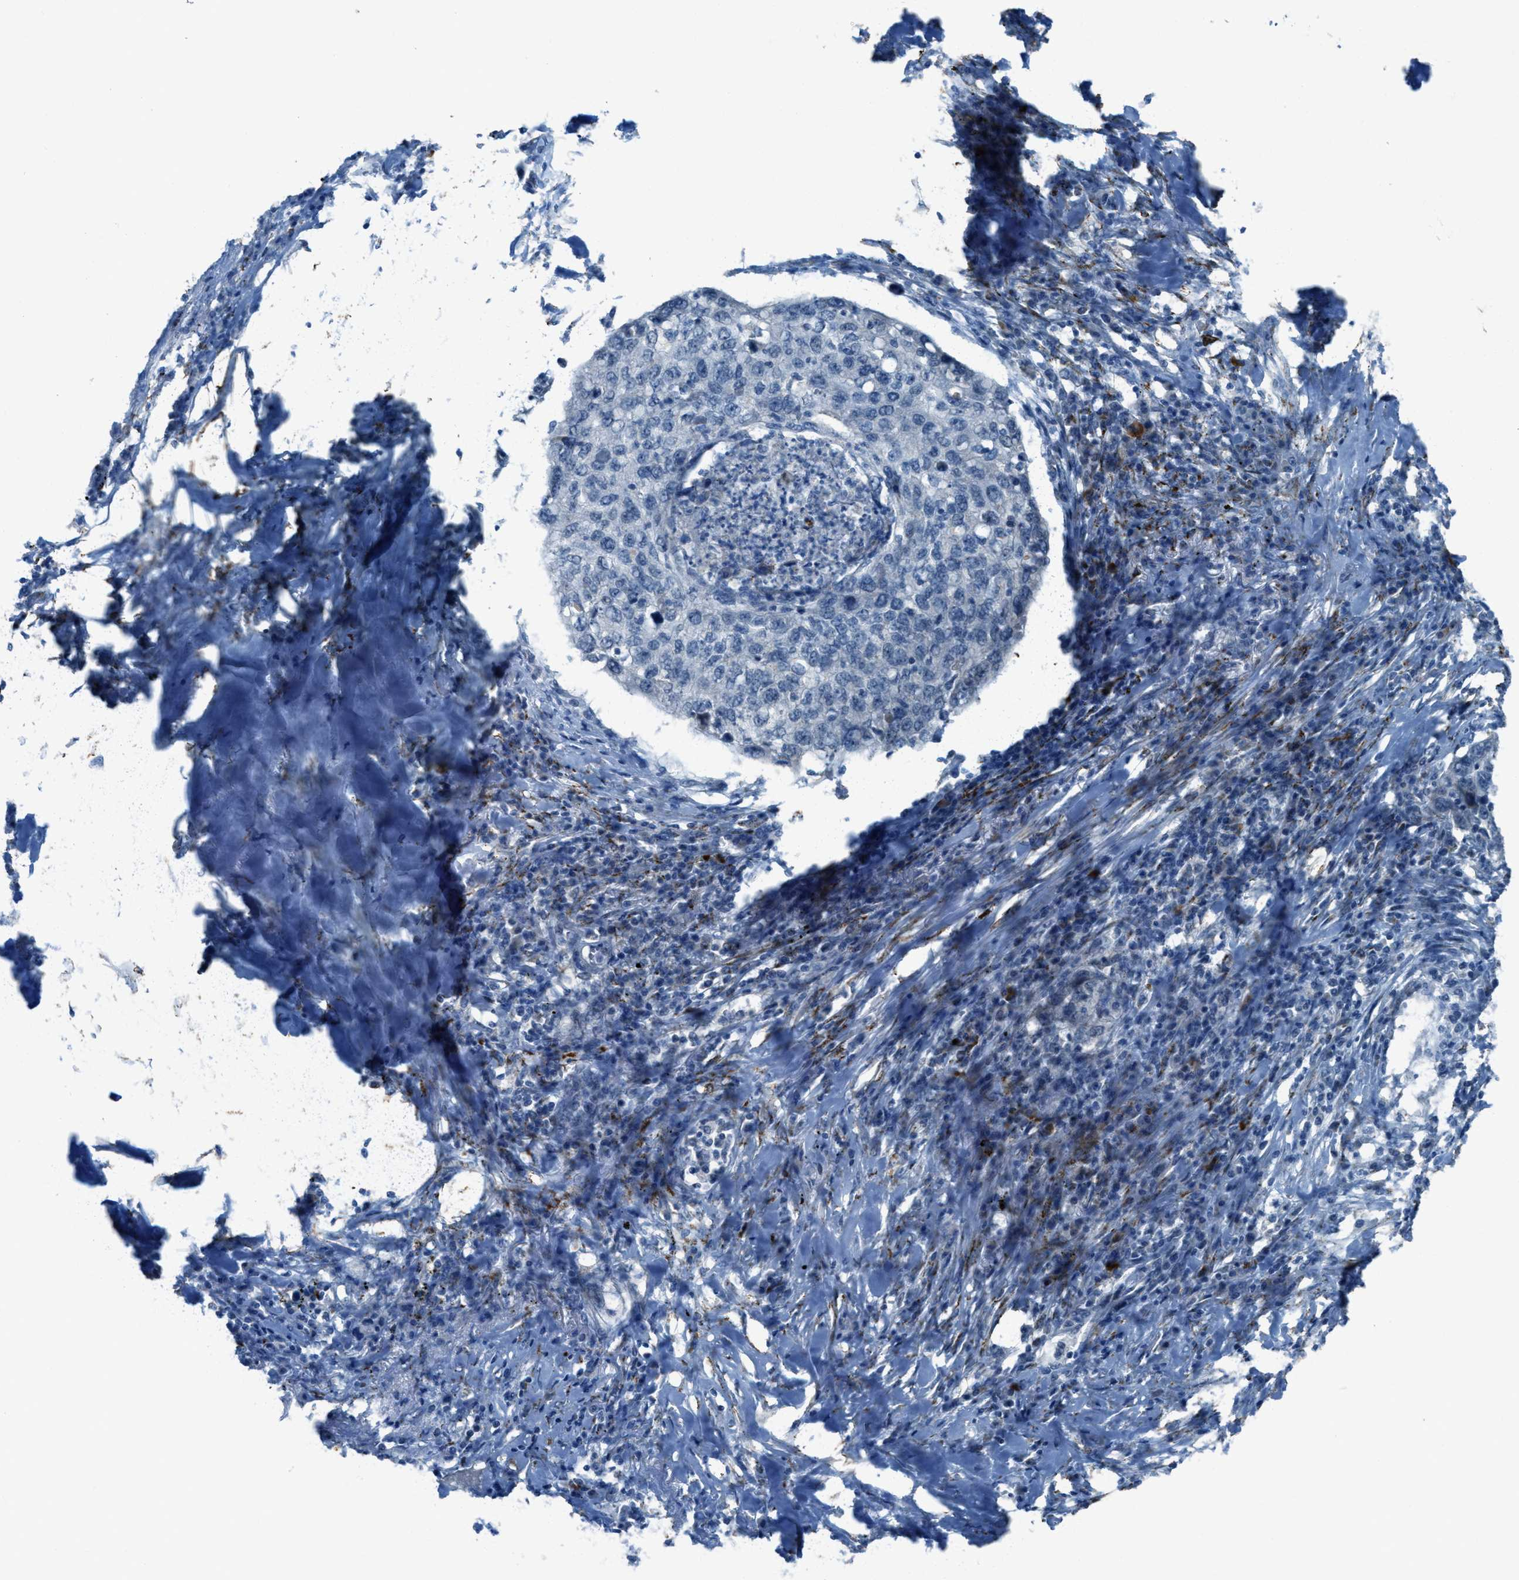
{"staining": {"intensity": "negative", "quantity": "none", "location": "none"}, "tissue": "lung cancer", "cell_type": "Tumor cells", "image_type": "cancer", "snomed": [{"axis": "morphology", "description": "Squamous cell carcinoma, NOS"}, {"axis": "topography", "description": "Lung"}], "caption": "This is a image of immunohistochemistry (IHC) staining of lung cancer, which shows no expression in tumor cells.", "gene": "CDON", "patient": {"sex": "female", "age": 63}}